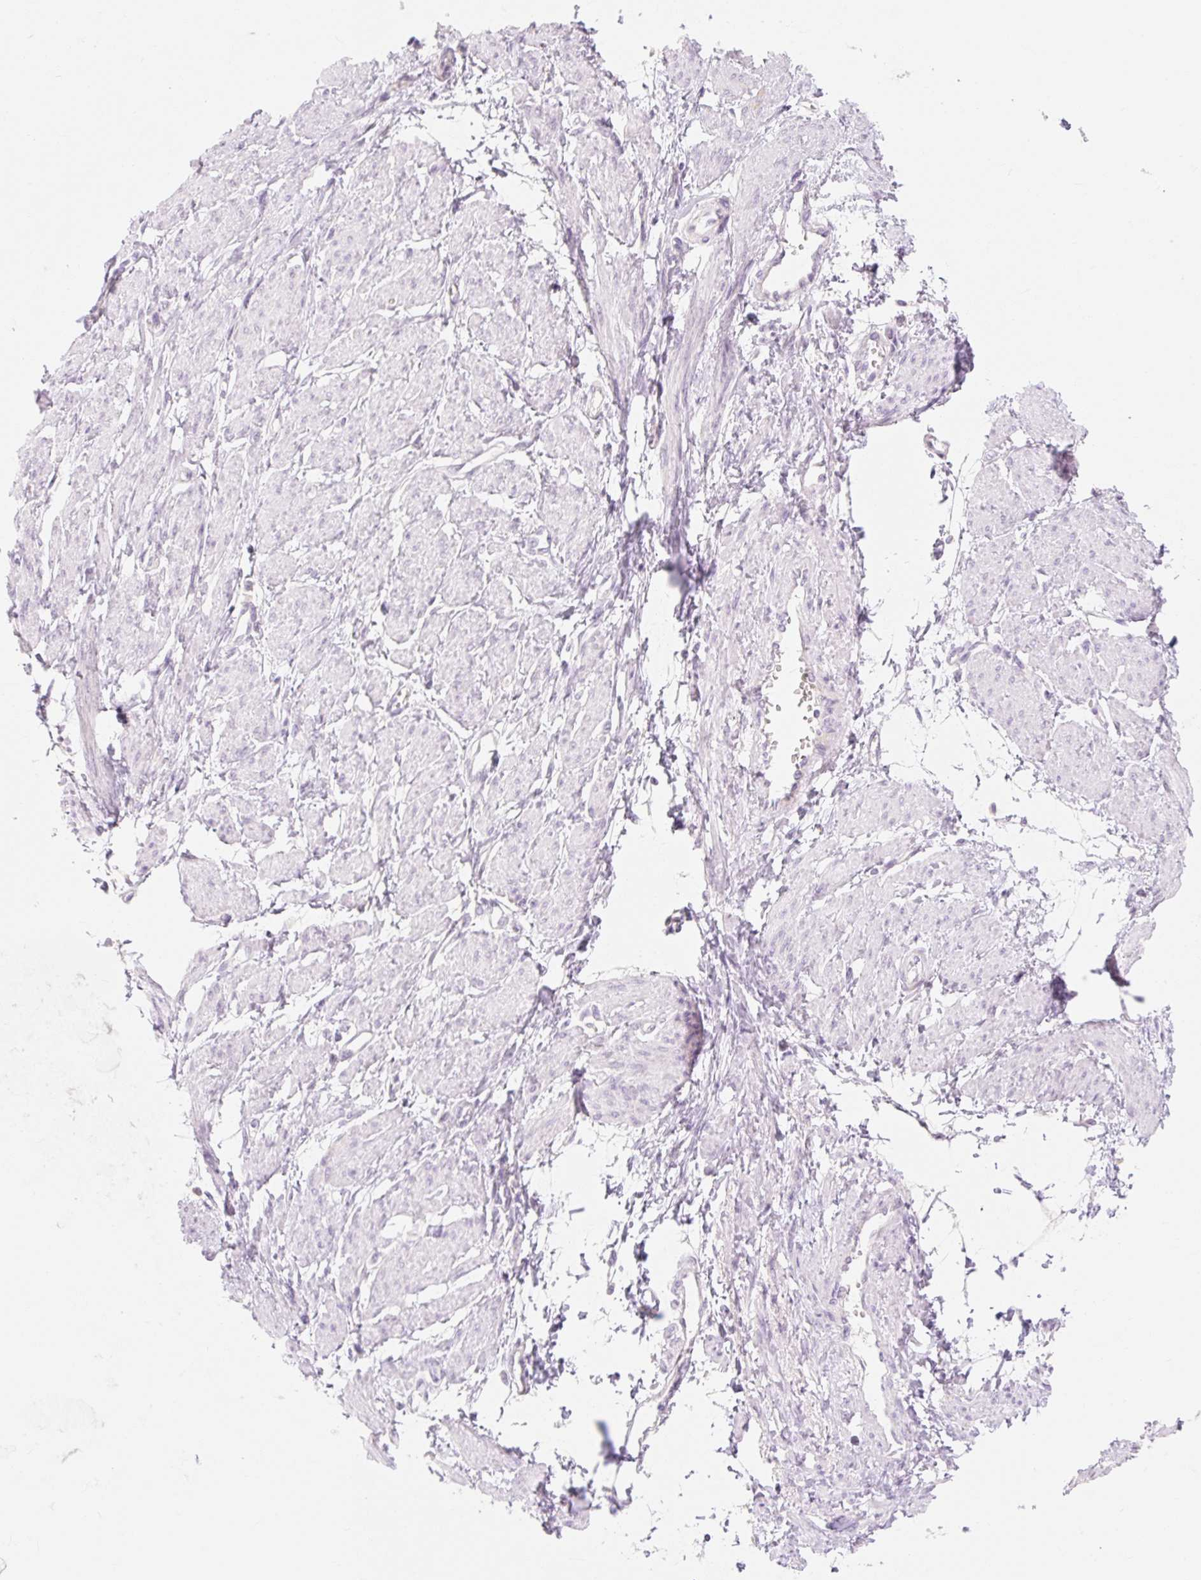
{"staining": {"intensity": "negative", "quantity": "none", "location": "none"}, "tissue": "smooth muscle", "cell_type": "Smooth muscle cells", "image_type": "normal", "snomed": [{"axis": "morphology", "description": "Normal tissue, NOS"}, {"axis": "topography", "description": "Smooth muscle"}, {"axis": "topography", "description": "Uterus"}], "caption": "Smooth muscle stained for a protein using immunohistochemistry (IHC) displays no staining smooth muscle cells.", "gene": "MYO1D", "patient": {"sex": "female", "age": 39}}